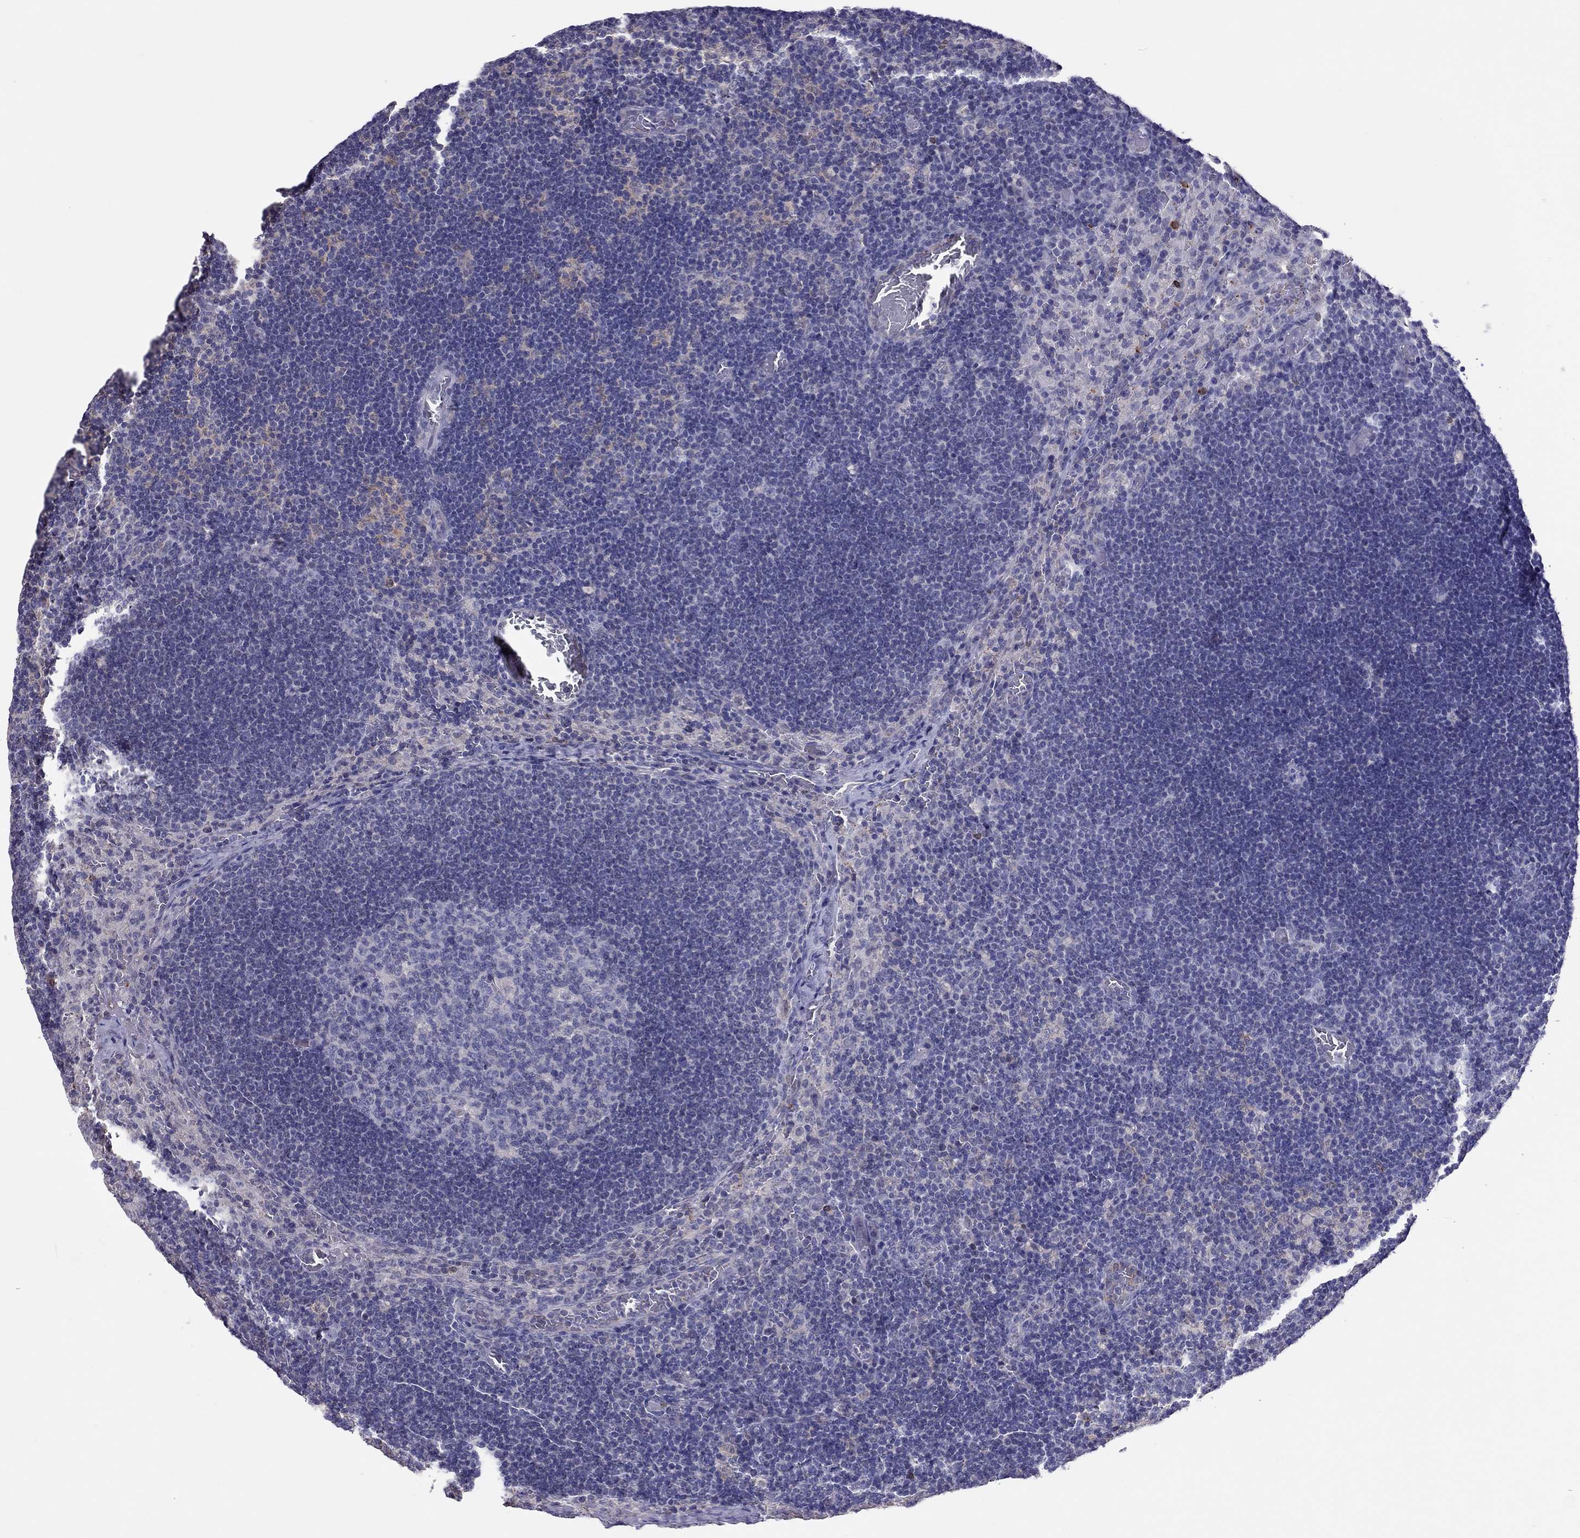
{"staining": {"intensity": "negative", "quantity": "none", "location": "none"}, "tissue": "lymph node", "cell_type": "Germinal center cells", "image_type": "normal", "snomed": [{"axis": "morphology", "description": "Normal tissue, NOS"}, {"axis": "topography", "description": "Lymph node"}], "caption": "High magnification brightfield microscopy of benign lymph node stained with DAB (brown) and counterstained with hematoxylin (blue): germinal center cells show no significant positivity. The staining is performed using DAB (3,3'-diaminobenzidine) brown chromogen with nuclei counter-stained in using hematoxylin.", "gene": "ADORA2A", "patient": {"sex": "male", "age": 63}}